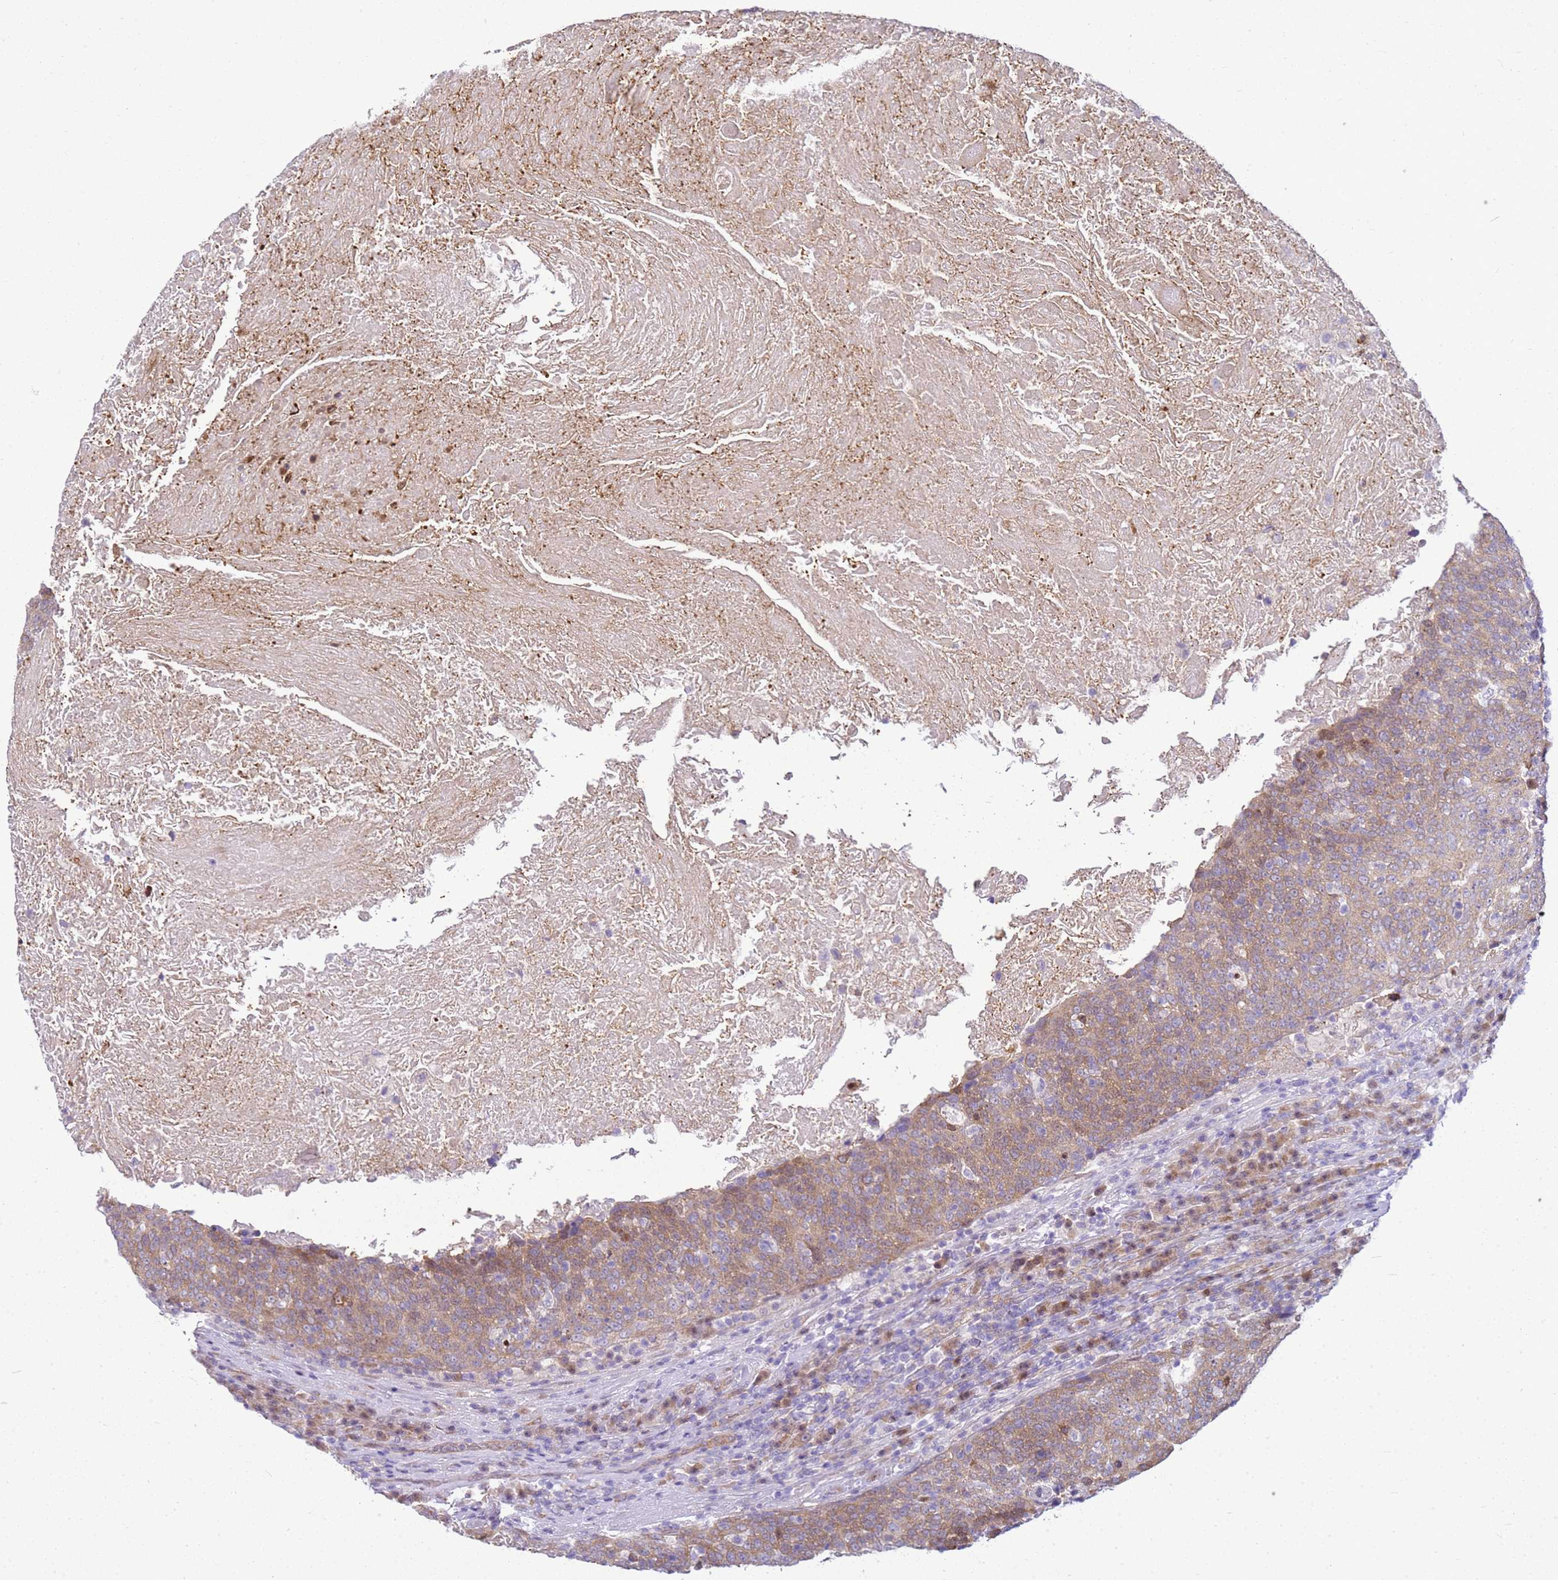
{"staining": {"intensity": "moderate", "quantity": ">75%", "location": "cytoplasmic/membranous"}, "tissue": "head and neck cancer", "cell_type": "Tumor cells", "image_type": "cancer", "snomed": [{"axis": "morphology", "description": "Squamous cell carcinoma, NOS"}, {"axis": "morphology", "description": "Squamous cell carcinoma, metastatic, NOS"}, {"axis": "topography", "description": "Lymph node"}, {"axis": "topography", "description": "Head-Neck"}], "caption": "About >75% of tumor cells in head and neck cancer (squamous cell carcinoma) reveal moderate cytoplasmic/membranous protein expression as visualized by brown immunohistochemical staining.", "gene": "YWHAE", "patient": {"sex": "male", "age": 62}}